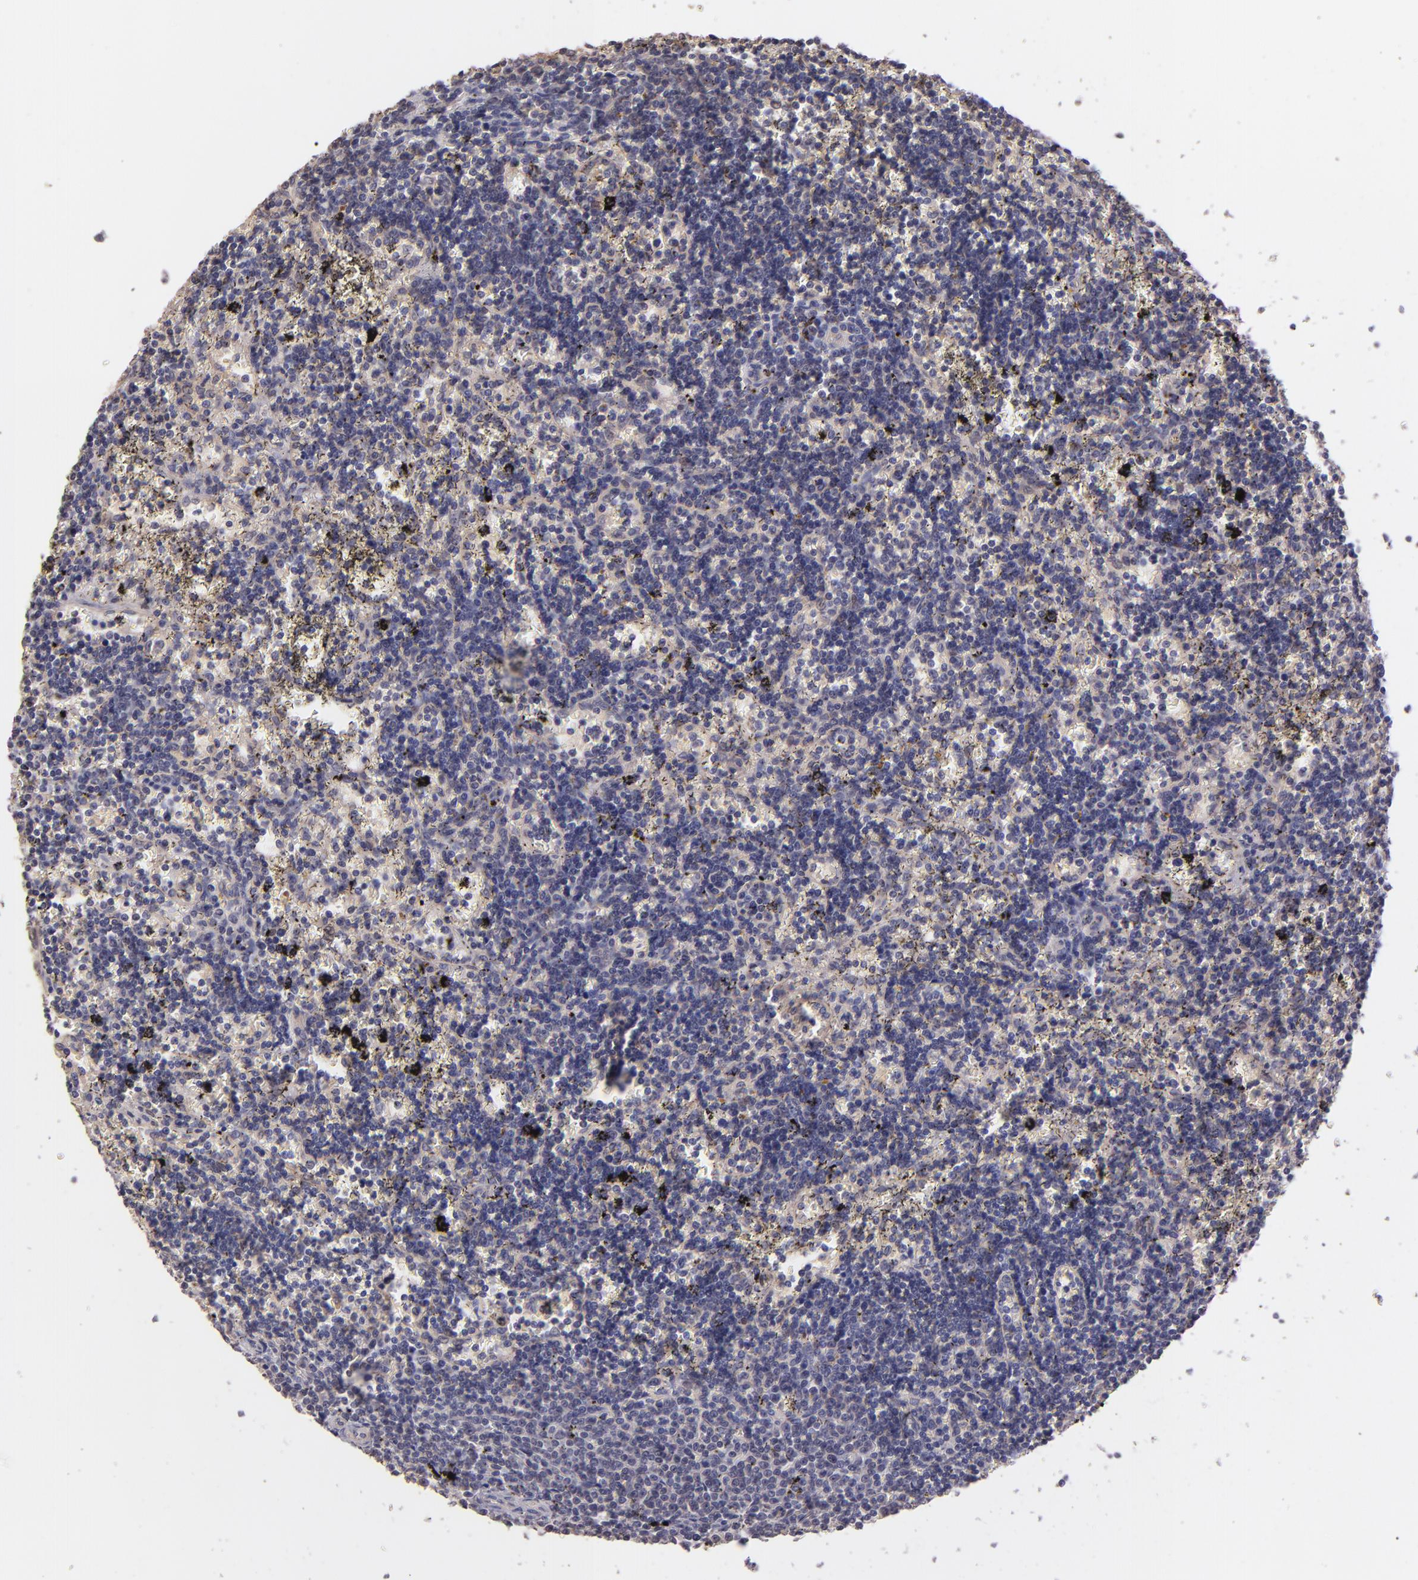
{"staining": {"intensity": "weak", "quantity": "<25%", "location": "cytoplasmic/membranous"}, "tissue": "lymphoma", "cell_type": "Tumor cells", "image_type": "cancer", "snomed": [{"axis": "morphology", "description": "Malignant lymphoma, non-Hodgkin's type, Low grade"}, {"axis": "topography", "description": "Spleen"}], "caption": "This is a histopathology image of IHC staining of lymphoma, which shows no staining in tumor cells.", "gene": "NUP62CL", "patient": {"sex": "male", "age": 60}}